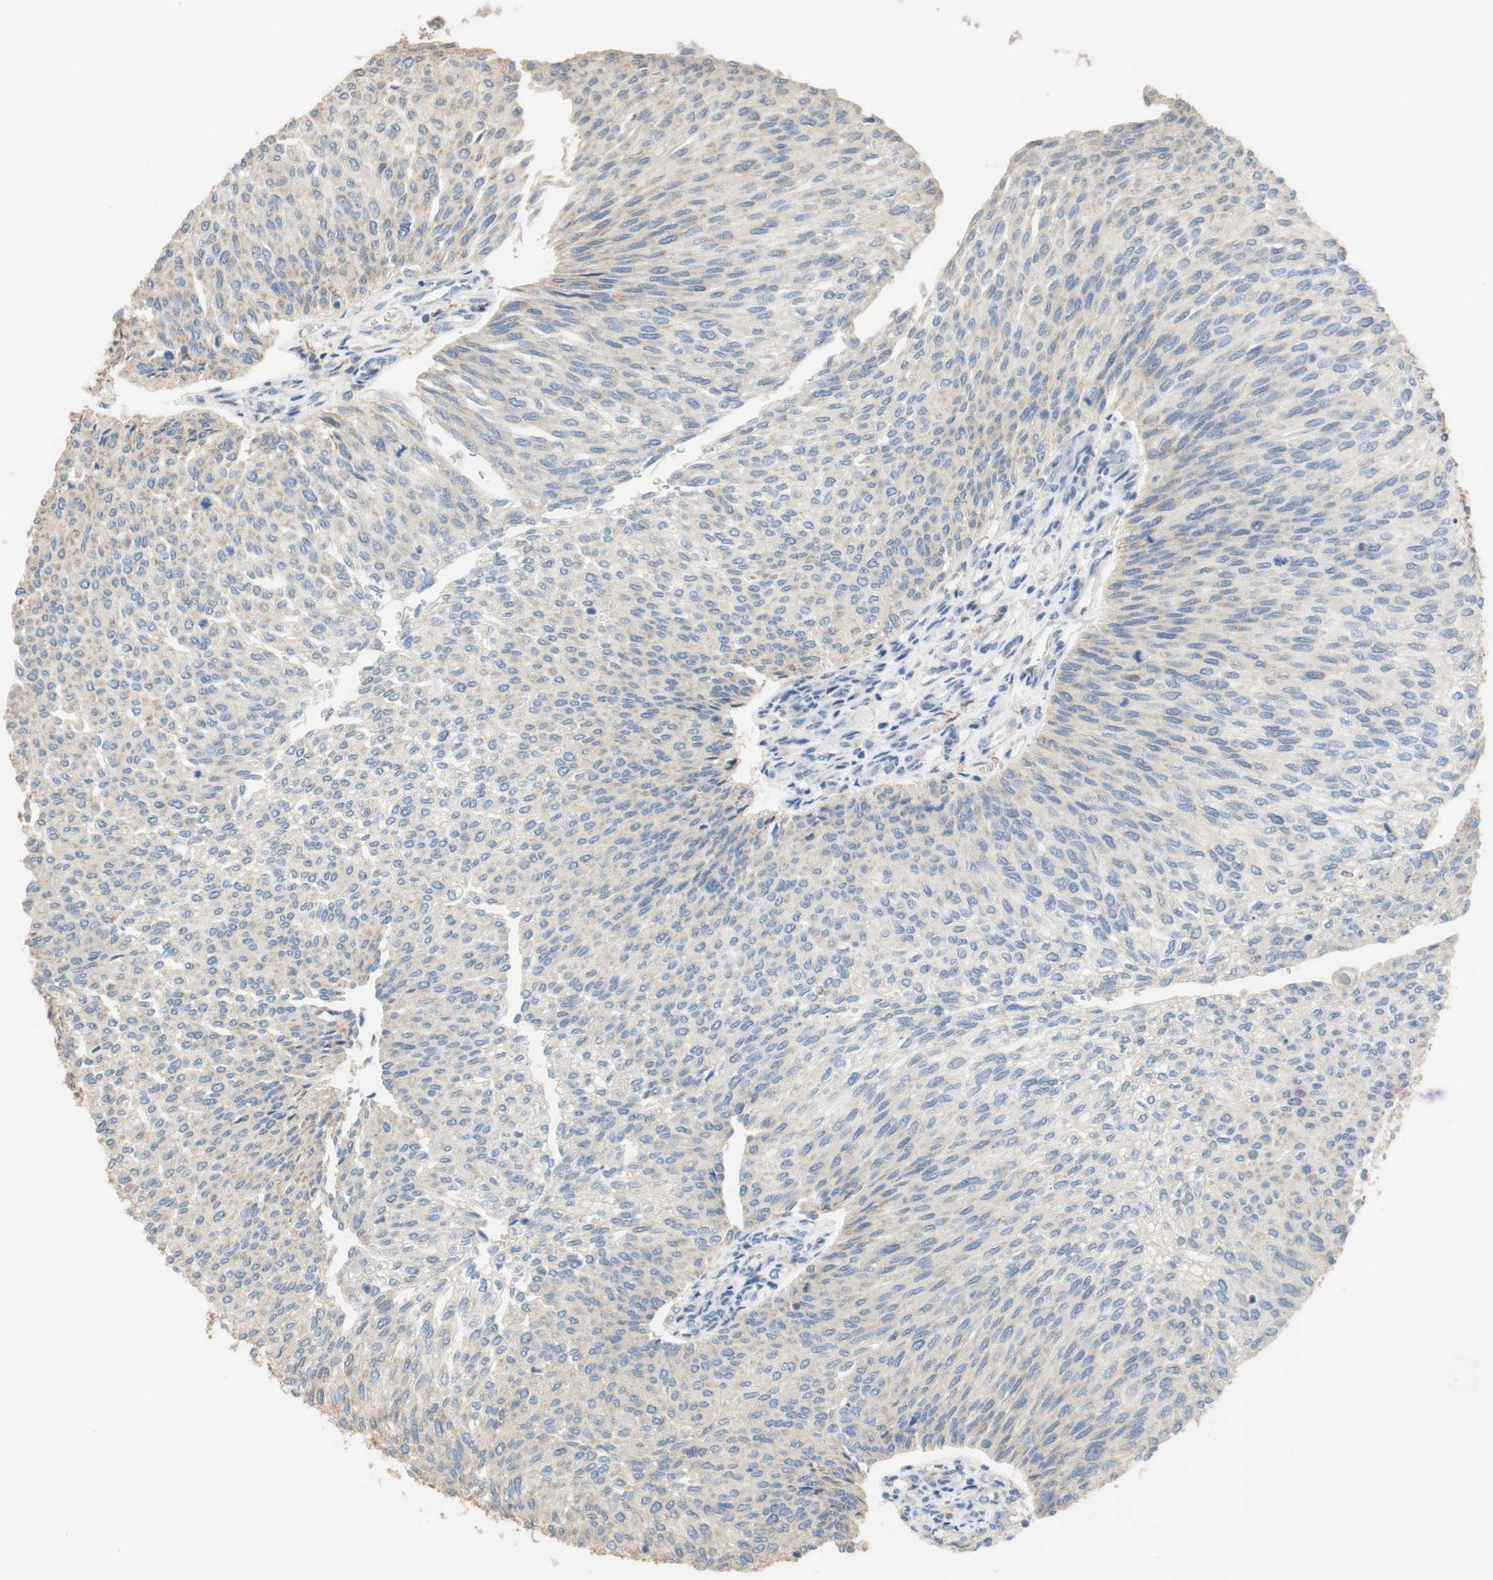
{"staining": {"intensity": "weak", "quantity": ">75%", "location": "cytoplasmic/membranous"}, "tissue": "urothelial cancer", "cell_type": "Tumor cells", "image_type": "cancer", "snomed": [{"axis": "morphology", "description": "Urothelial carcinoma, Low grade"}, {"axis": "topography", "description": "Urinary bladder"}], "caption": "Brown immunohistochemical staining in urothelial cancer exhibits weak cytoplasmic/membranous expression in approximately >75% of tumor cells.", "gene": "ALDH1A2", "patient": {"sex": "female", "age": 79}}